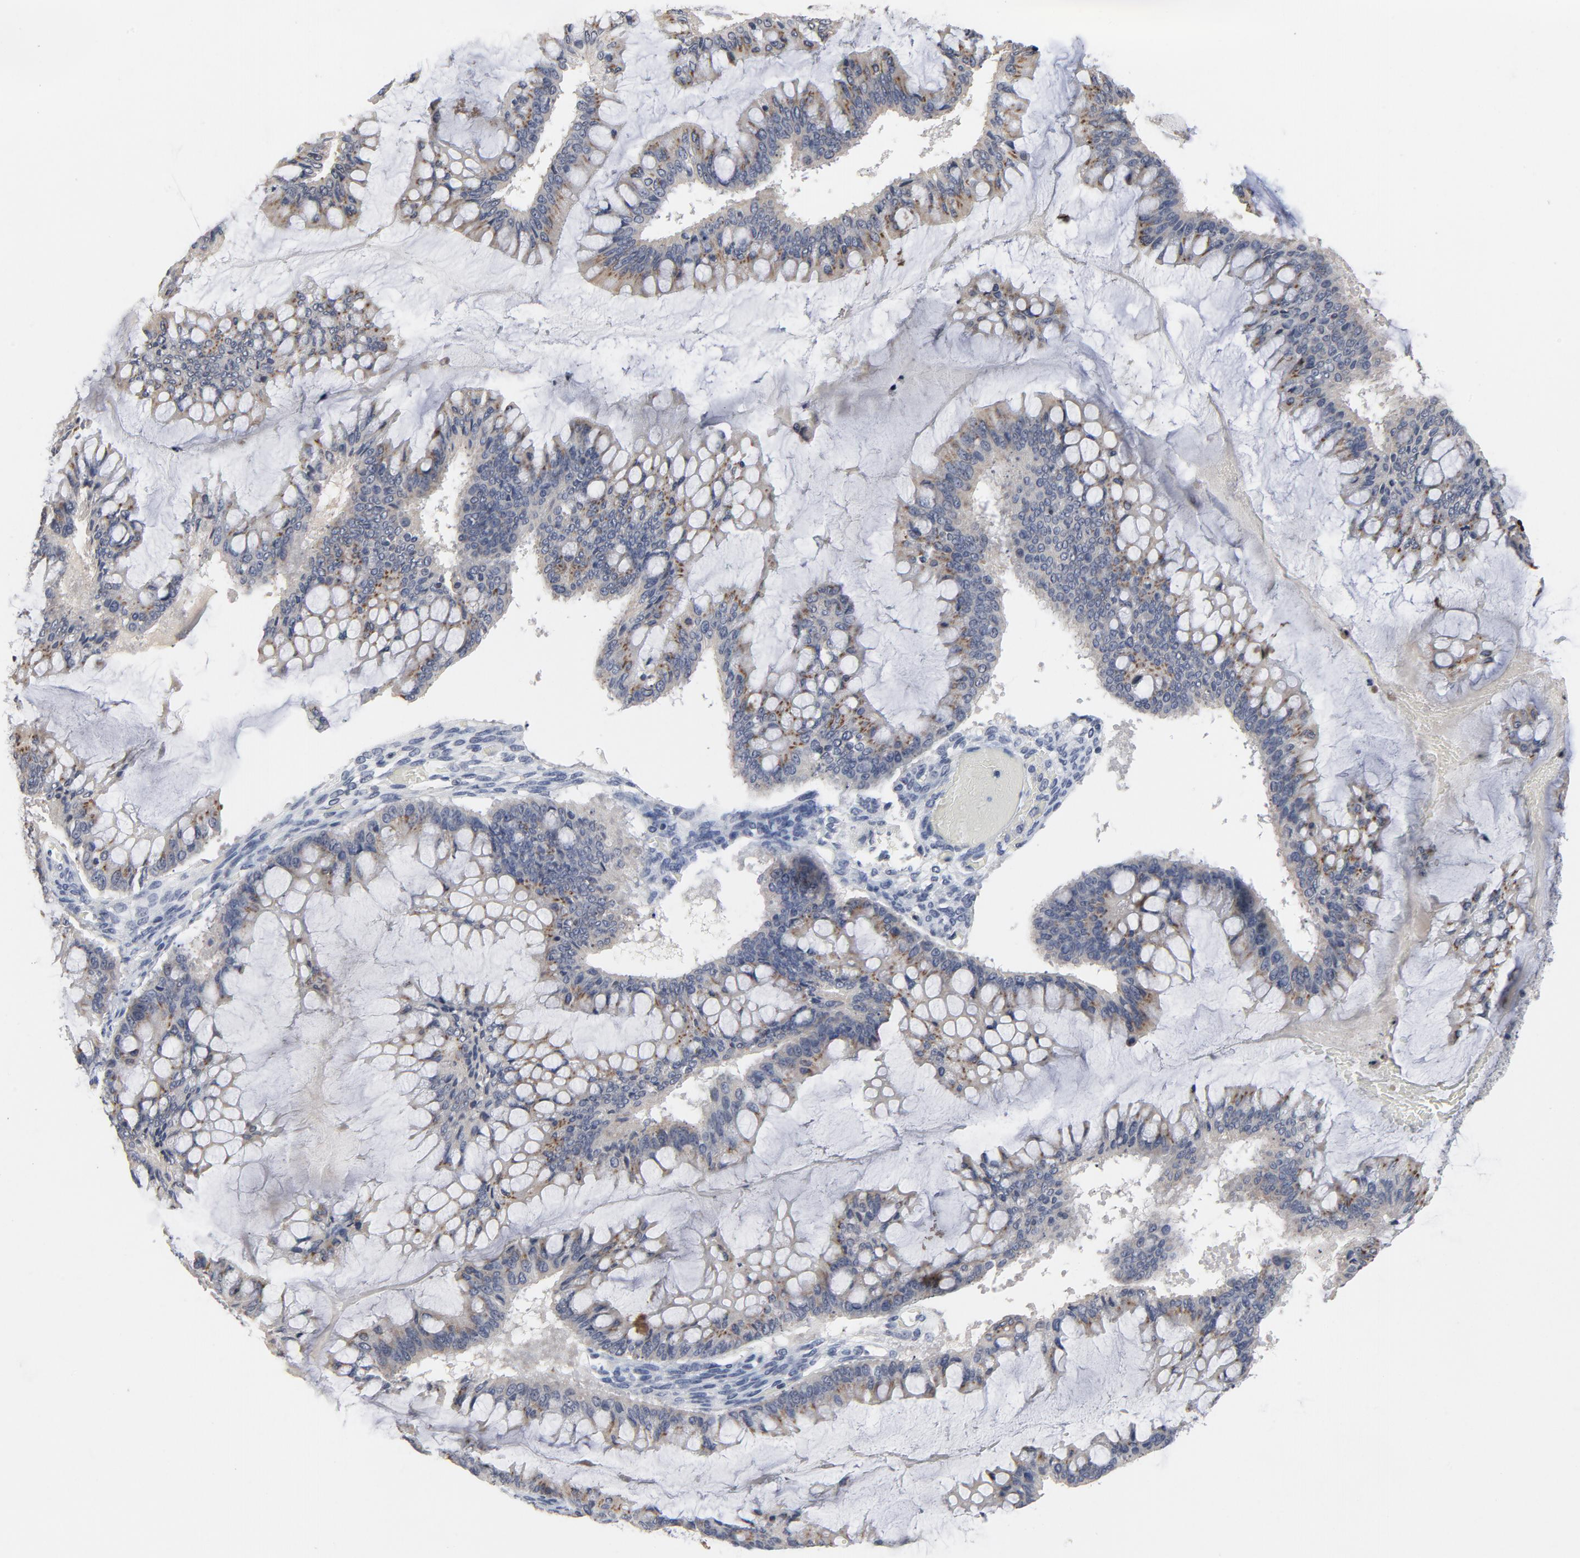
{"staining": {"intensity": "moderate", "quantity": "25%-75%", "location": "cytoplasmic/membranous"}, "tissue": "ovarian cancer", "cell_type": "Tumor cells", "image_type": "cancer", "snomed": [{"axis": "morphology", "description": "Cystadenocarcinoma, mucinous, NOS"}, {"axis": "topography", "description": "Ovary"}], "caption": "A photomicrograph showing moderate cytoplasmic/membranous positivity in approximately 25%-75% of tumor cells in ovarian cancer (mucinous cystadenocarcinoma), as visualized by brown immunohistochemical staining.", "gene": "TCL1A", "patient": {"sex": "female", "age": 73}}